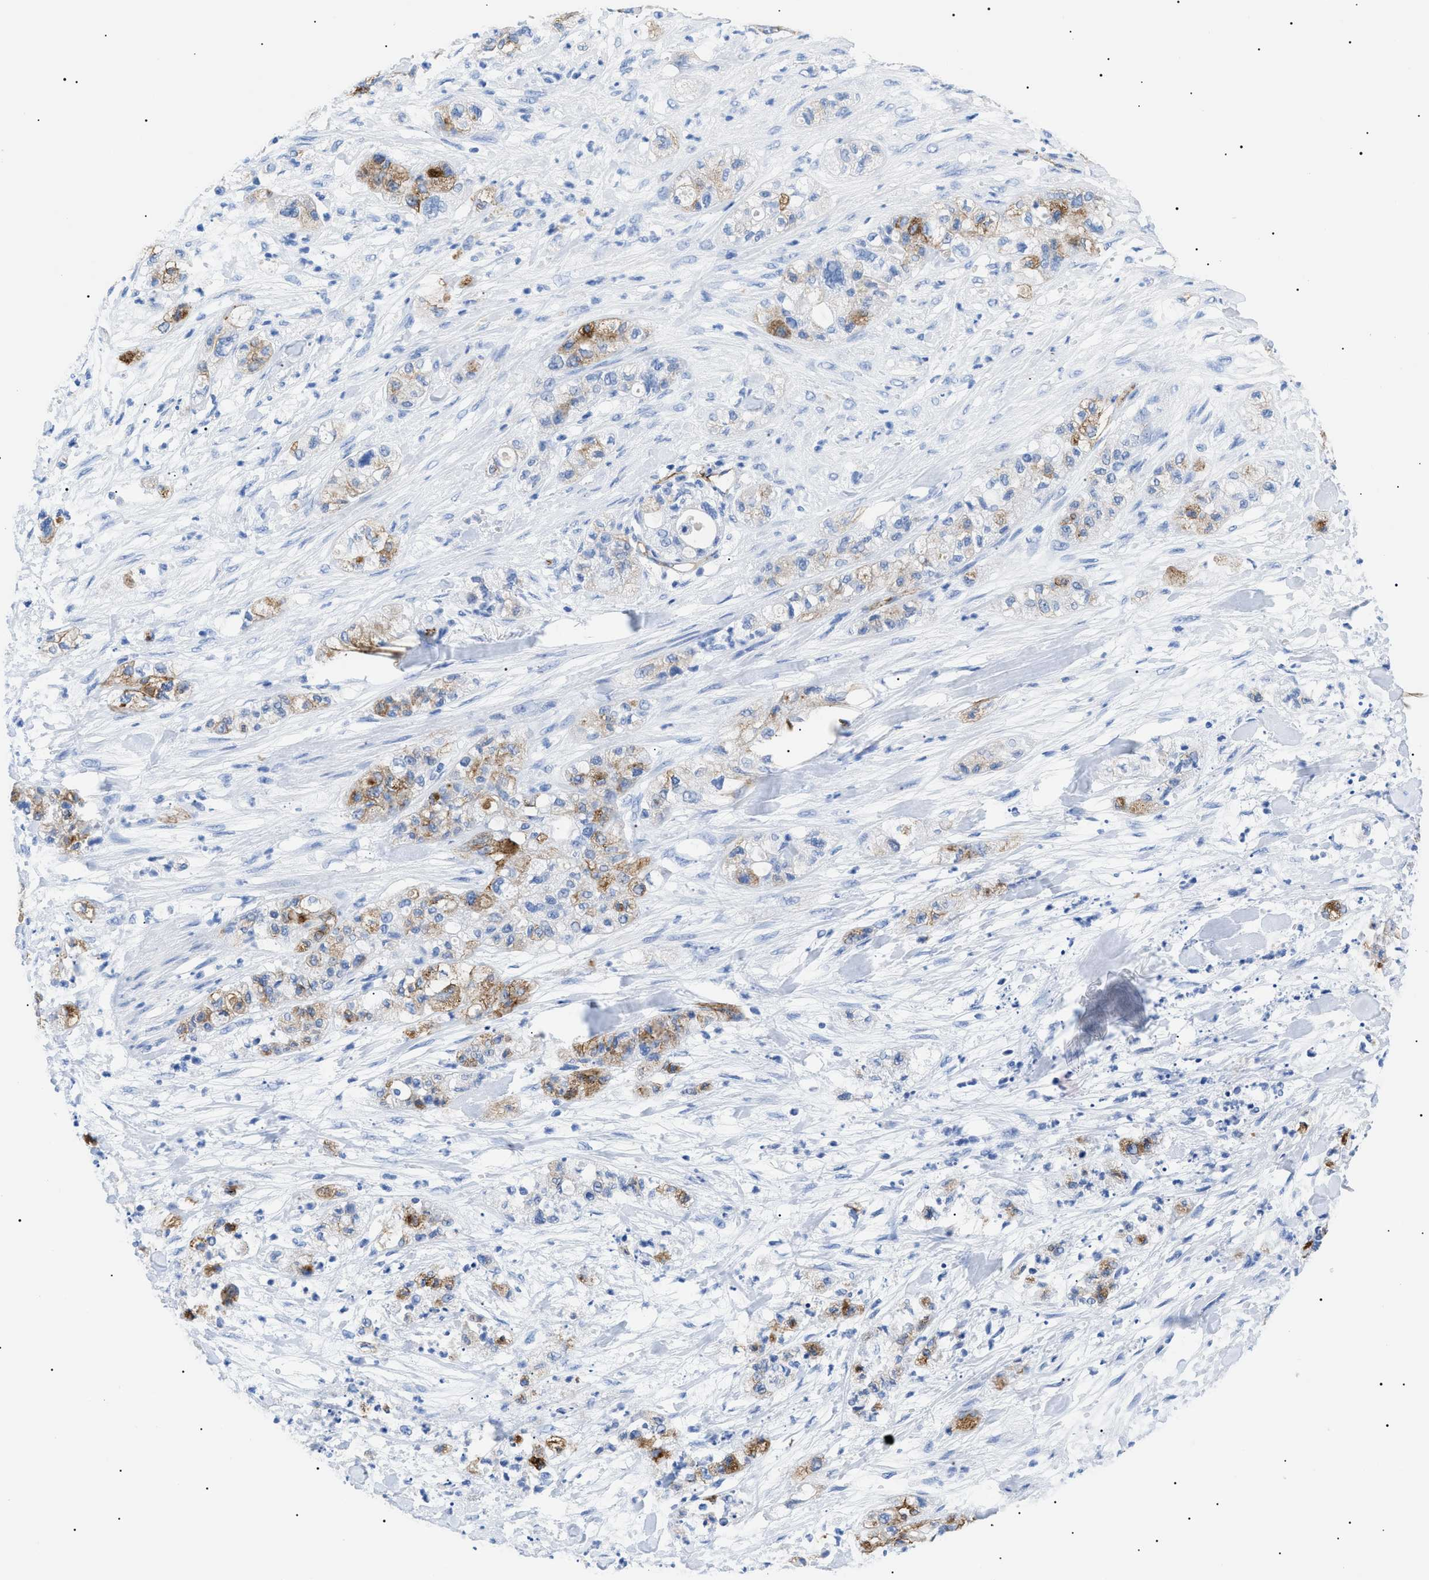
{"staining": {"intensity": "moderate", "quantity": "25%-75%", "location": "cytoplasmic/membranous"}, "tissue": "pancreatic cancer", "cell_type": "Tumor cells", "image_type": "cancer", "snomed": [{"axis": "morphology", "description": "Adenocarcinoma, NOS"}, {"axis": "topography", "description": "Pancreas"}], "caption": "DAB immunohistochemical staining of human adenocarcinoma (pancreatic) shows moderate cytoplasmic/membranous protein positivity in about 25%-75% of tumor cells. (DAB IHC, brown staining for protein, blue staining for nuclei).", "gene": "PODXL", "patient": {"sex": "female", "age": 78}}